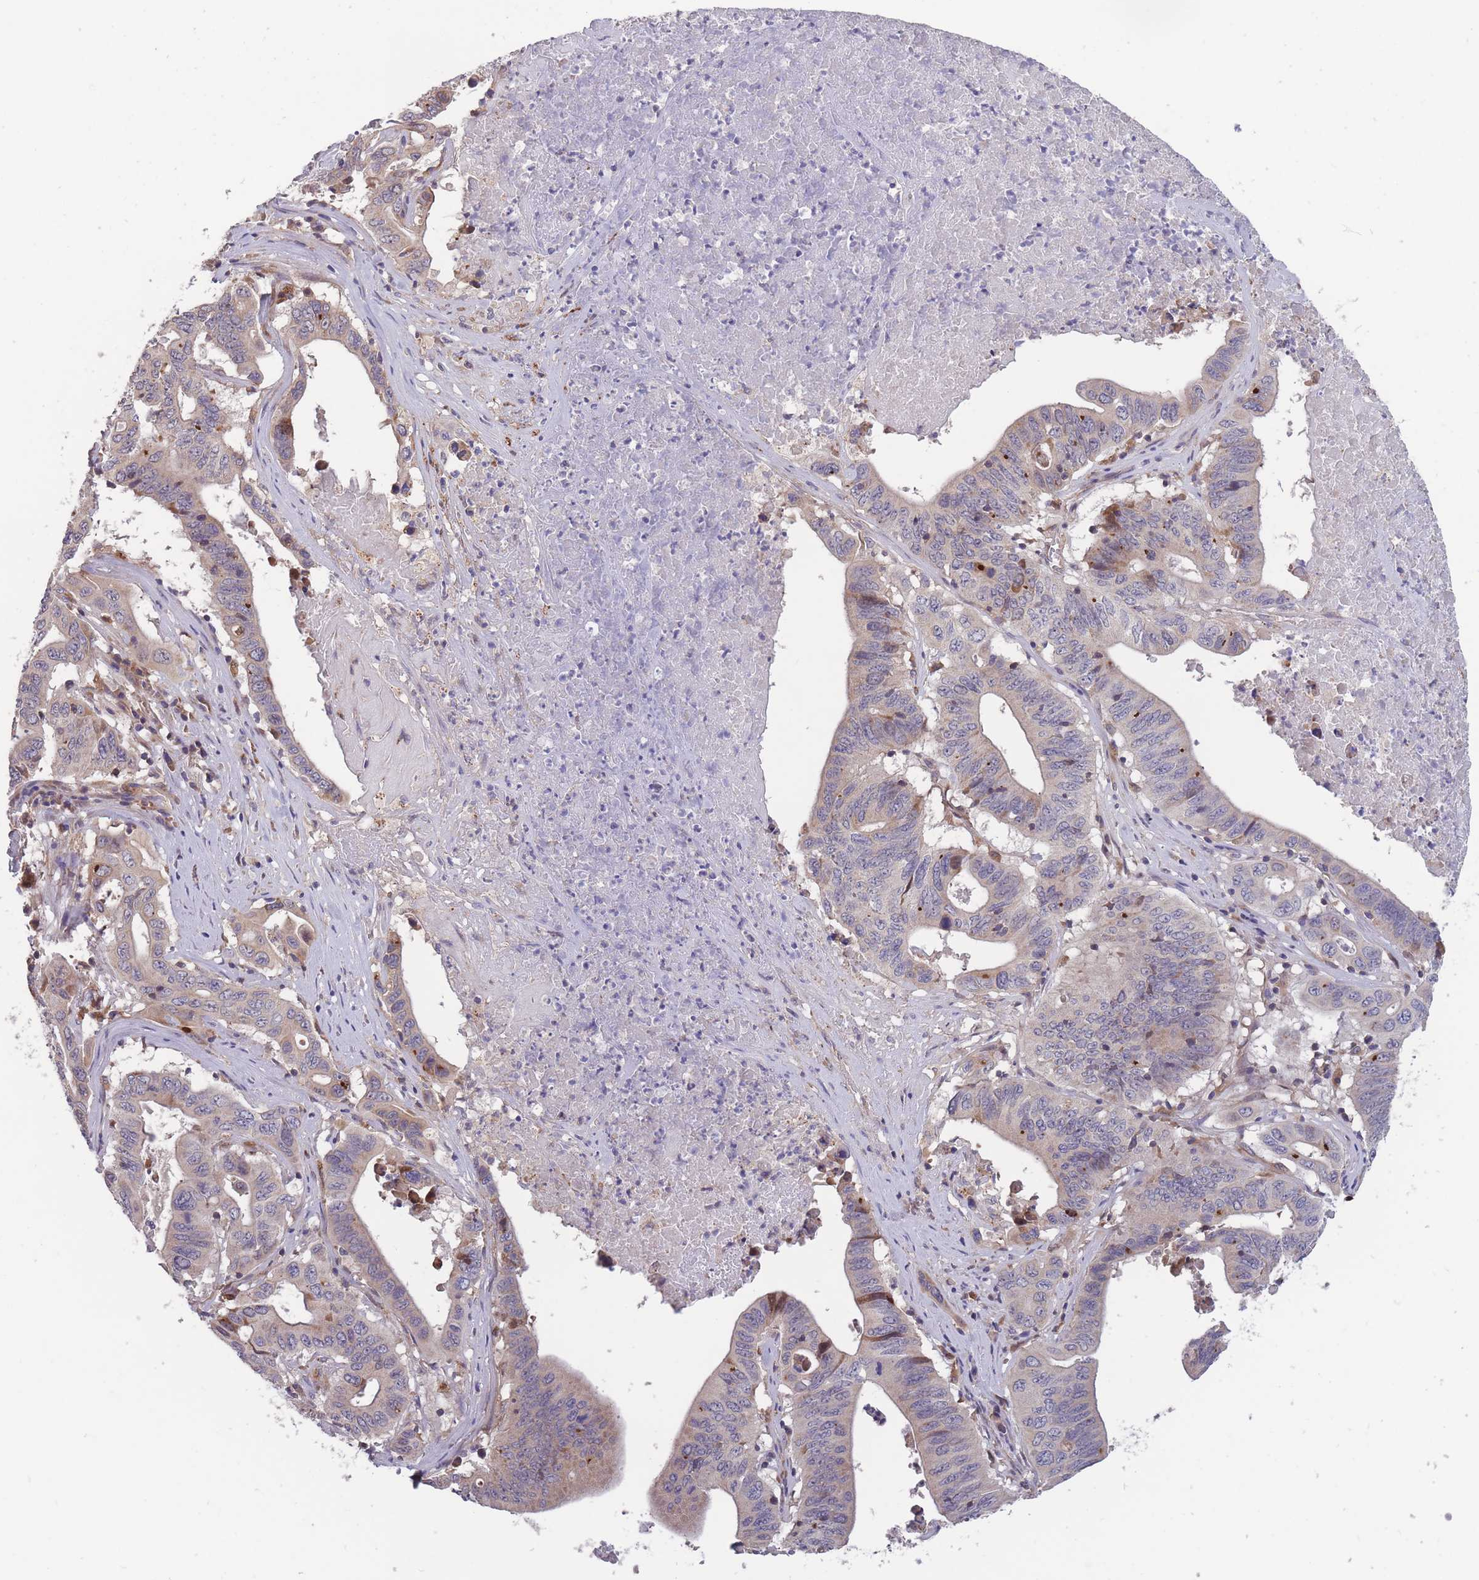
{"staining": {"intensity": "weak", "quantity": "<25%", "location": "cytoplasmic/membranous"}, "tissue": "lung cancer", "cell_type": "Tumor cells", "image_type": "cancer", "snomed": [{"axis": "morphology", "description": "Adenocarcinoma, NOS"}, {"axis": "topography", "description": "Lung"}], "caption": "Immunohistochemistry of human adenocarcinoma (lung) demonstrates no staining in tumor cells.", "gene": "ITPKC", "patient": {"sex": "female", "age": 60}}